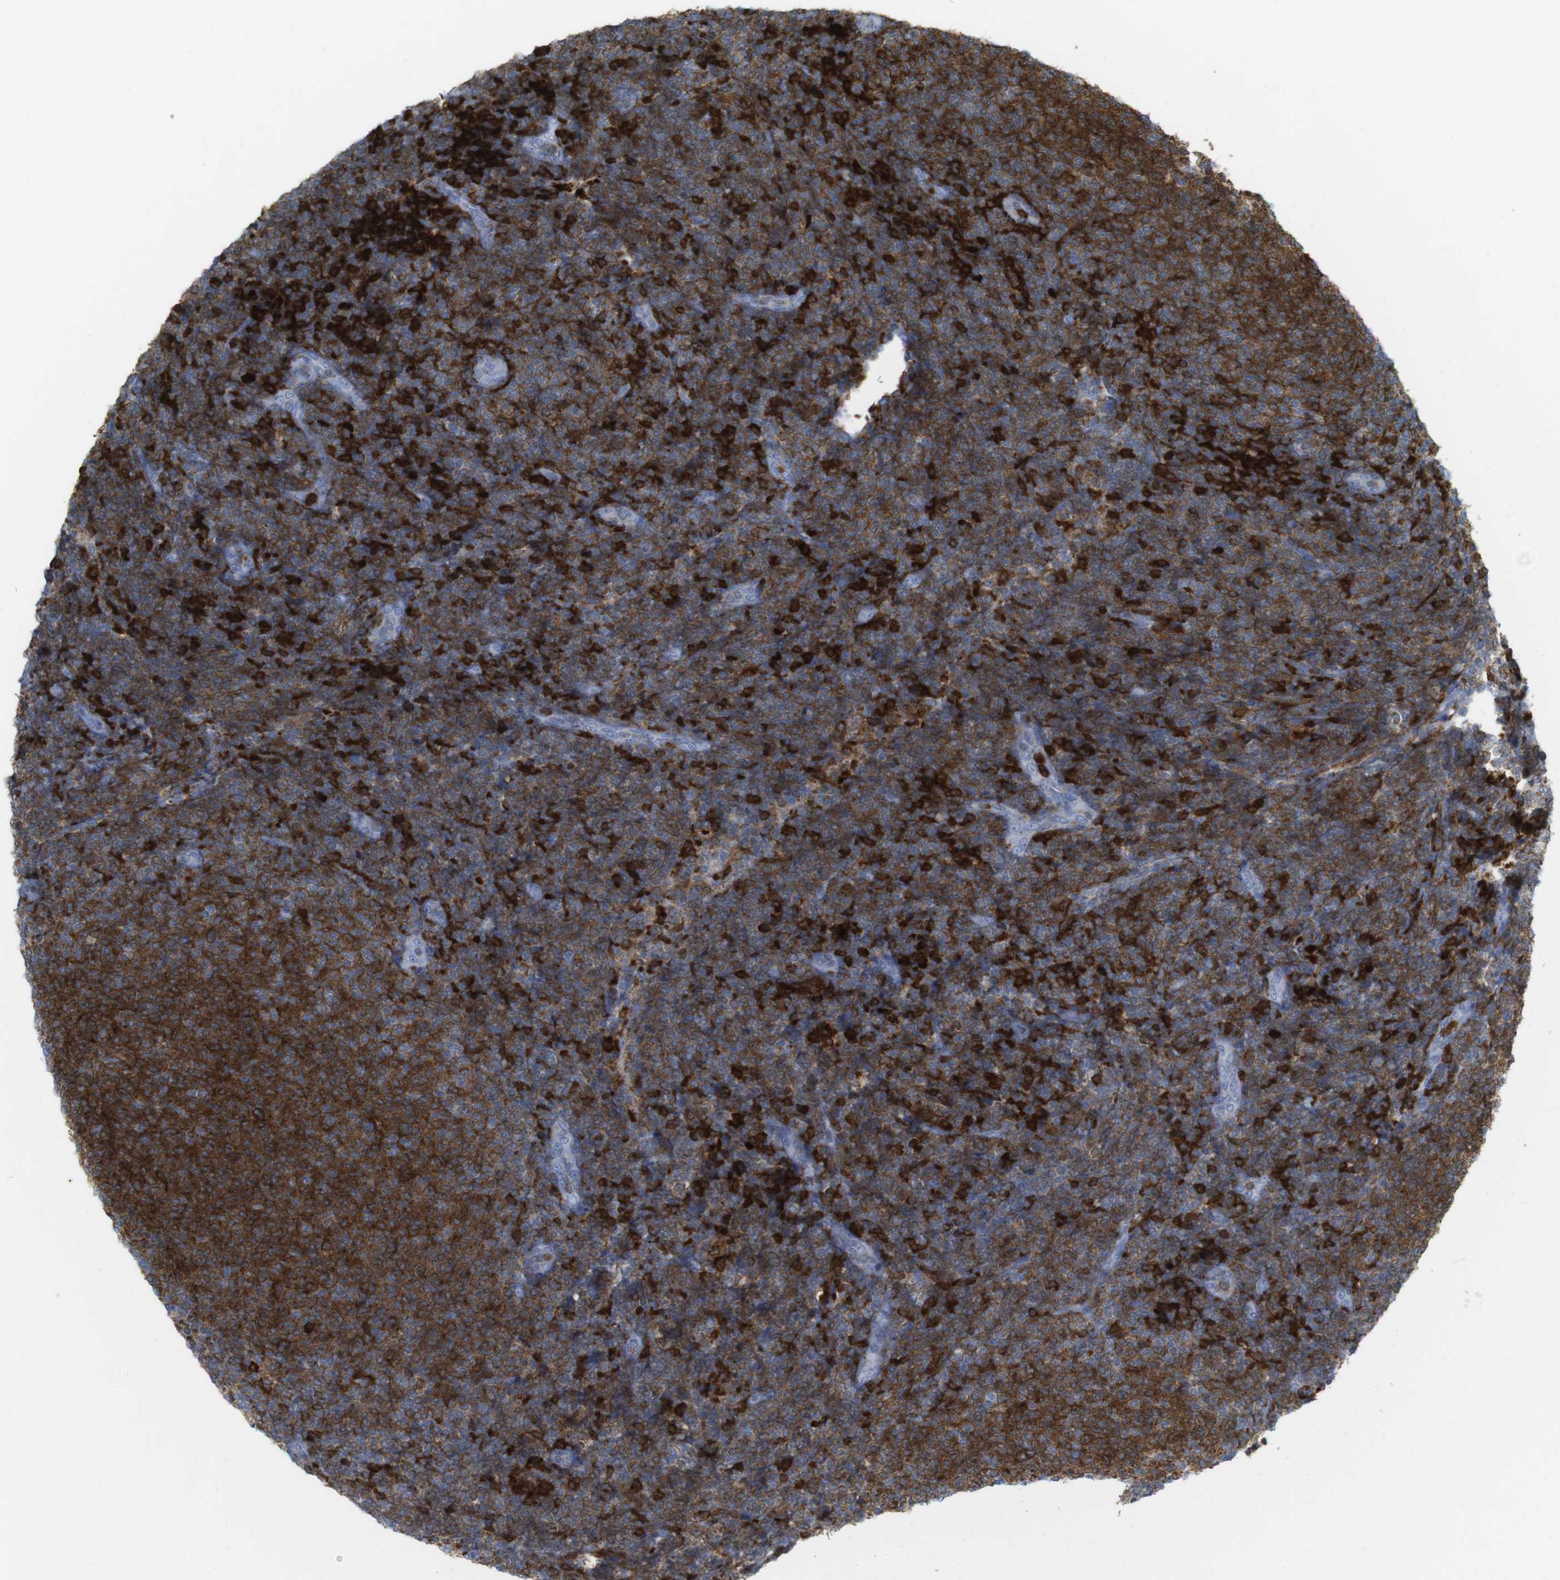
{"staining": {"intensity": "strong", "quantity": ">75%", "location": "cytoplasmic/membranous"}, "tissue": "lymphoma", "cell_type": "Tumor cells", "image_type": "cancer", "snomed": [{"axis": "morphology", "description": "Malignant lymphoma, non-Hodgkin's type, Low grade"}, {"axis": "topography", "description": "Lymph node"}], "caption": "A high-resolution histopathology image shows immunohistochemistry (IHC) staining of malignant lymphoma, non-Hodgkin's type (low-grade), which displays strong cytoplasmic/membranous staining in approximately >75% of tumor cells.", "gene": "PRKCD", "patient": {"sex": "male", "age": 66}}